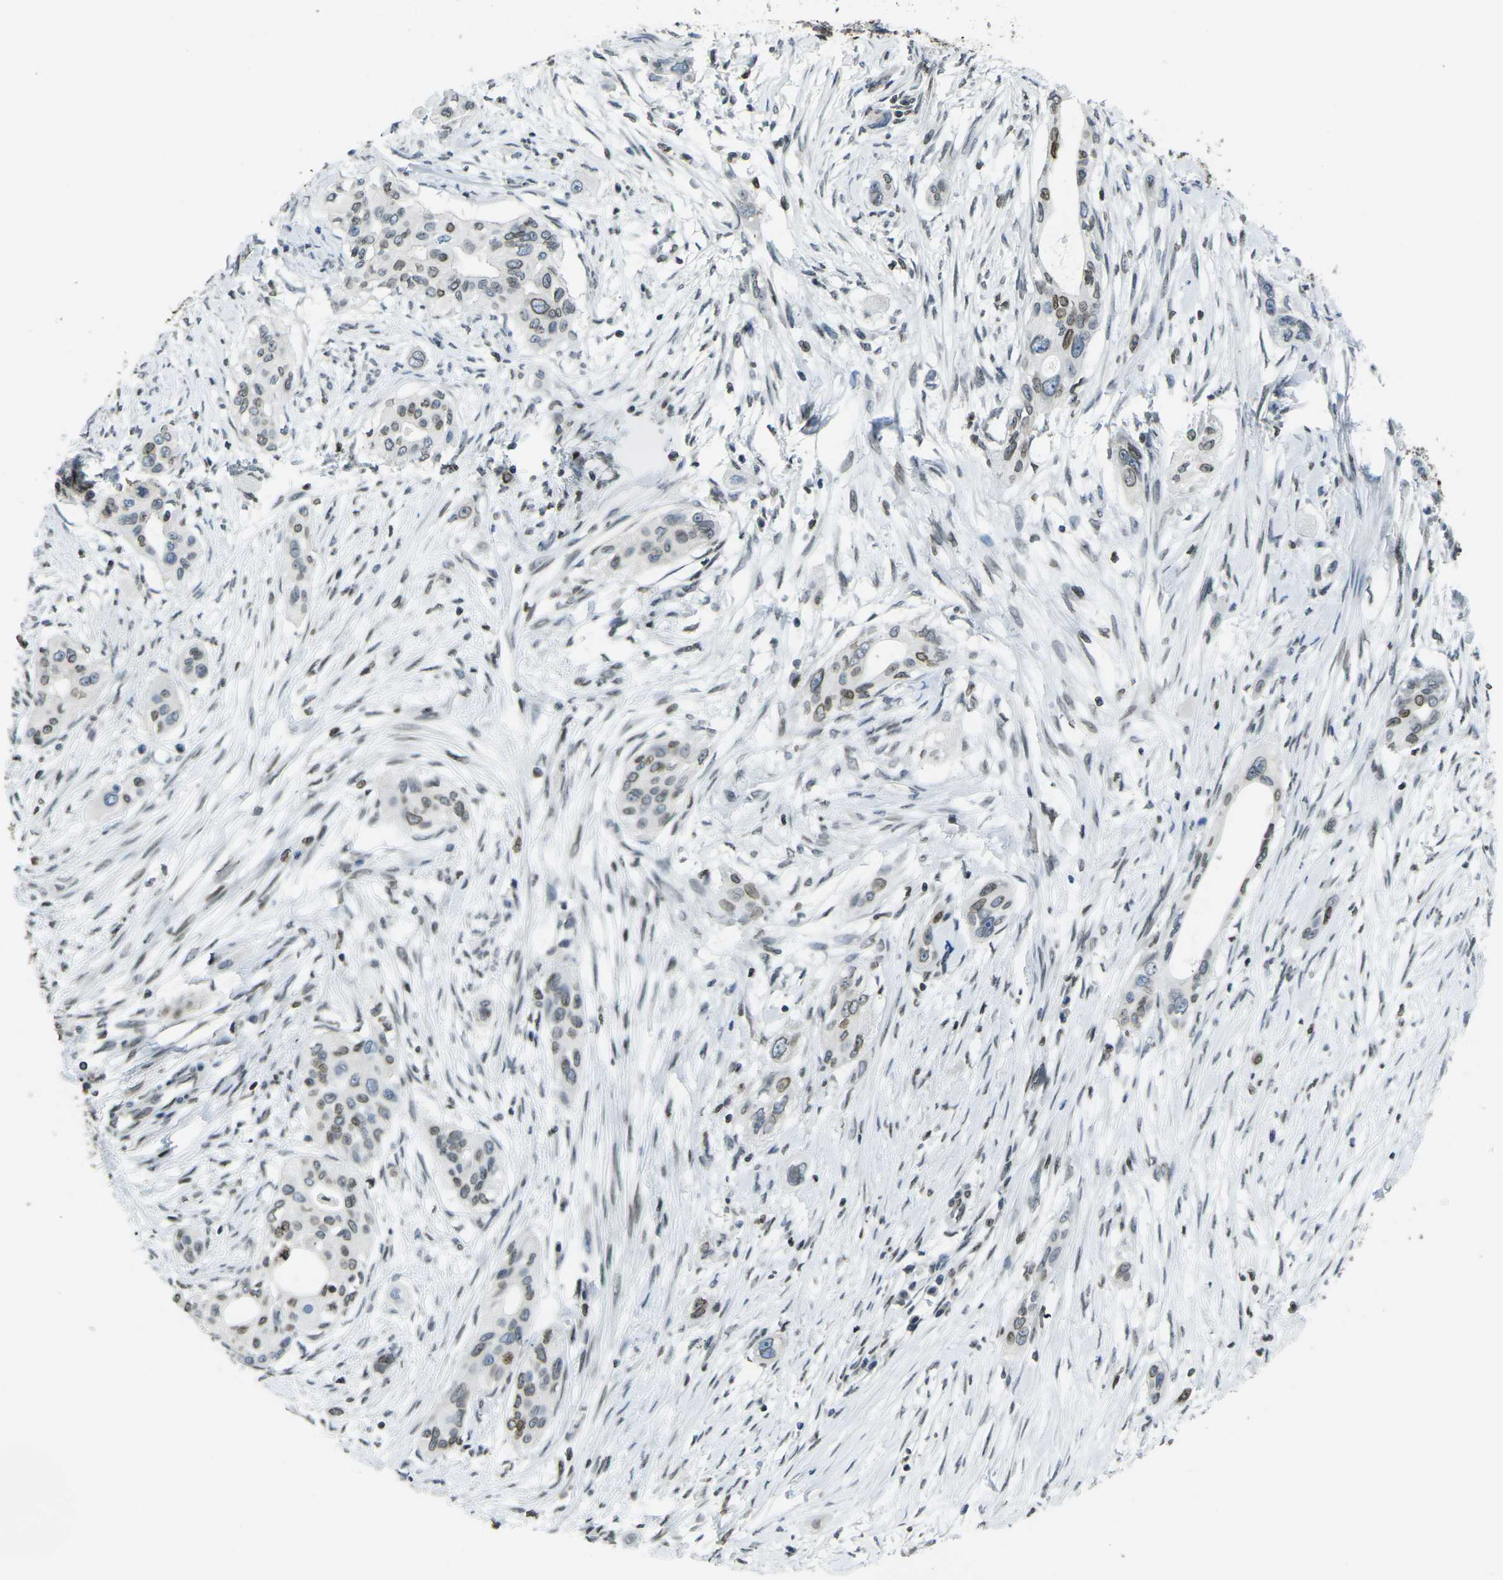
{"staining": {"intensity": "moderate", "quantity": ">75%", "location": "cytoplasmic/membranous,nuclear"}, "tissue": "pancreatic cancer", "cell_type": "Tumor cells", "image_type": "cancer", "snomed": [{"axis": "morphology", "description": "Adenocarcinoma, NOS"}, {"axis": "topography", "description": "Pancreas"}], "caption": "Protein expression analysis of pancreatic cancer demonstrates moderate cytoplasmic/membranous and nuclear positivity in approximately >75% of tumor cells.", "gene": "BRDT", "patient": {"sex": "female", "age": 60}}